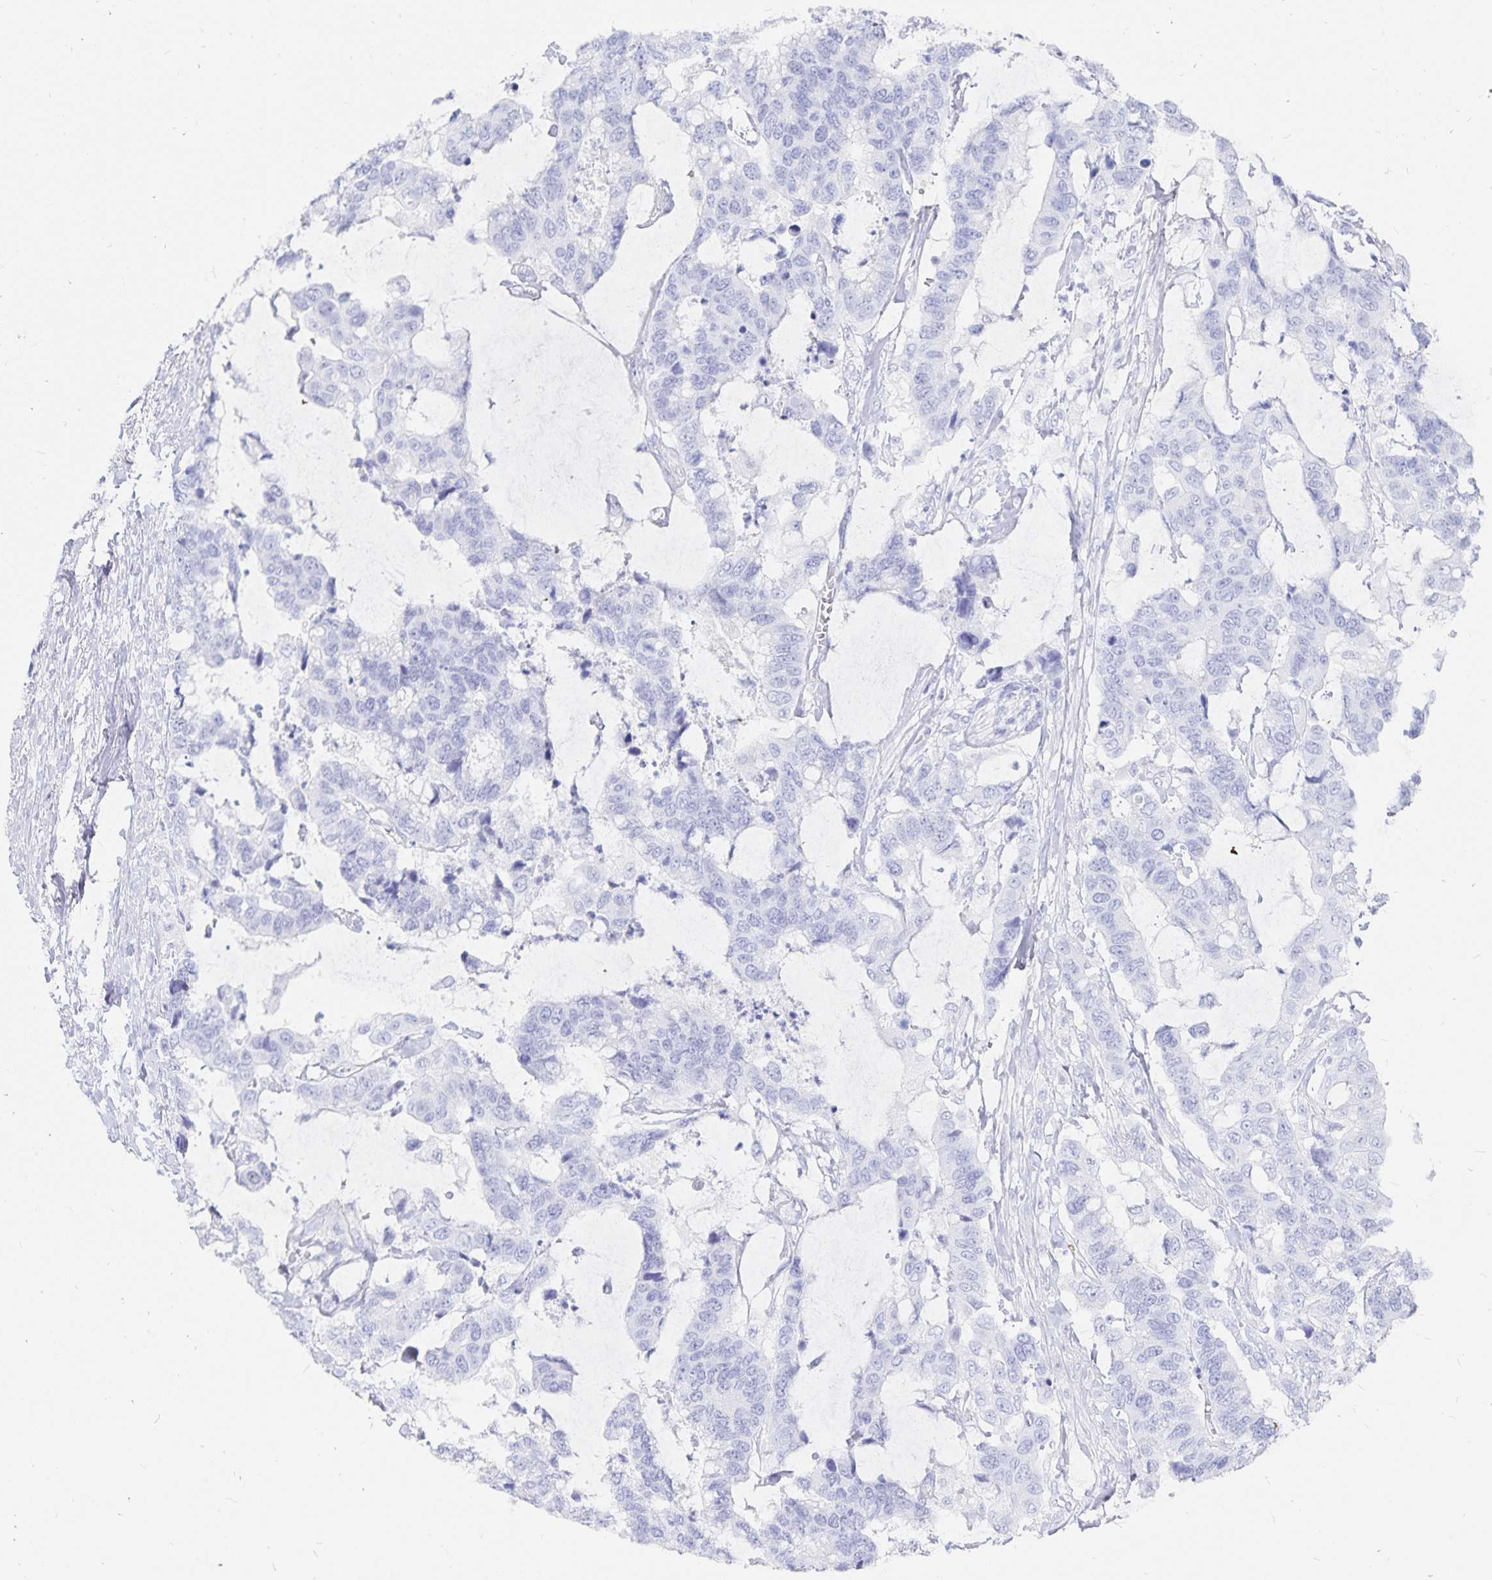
{"staining": {"intensity": "negative", "quantity": "none", "location": "none"}, "tissue": "colorectal cancer", "cell_type": "Tumor cells", "image_type": "cancer", "snomed": [{"axis": "morphology", "description": "Adenocarcinoma, NOS"}, {"axis": "topography", "description": "Rectum"}], "caption": "Immunohistochemistry histopathology image of colorectal adenocarcinoma stained for a protein (brown), which exhibits no expression in tumor cells.", "gene": "INSL5", "patient": {"sex": "female", "age": 59}}